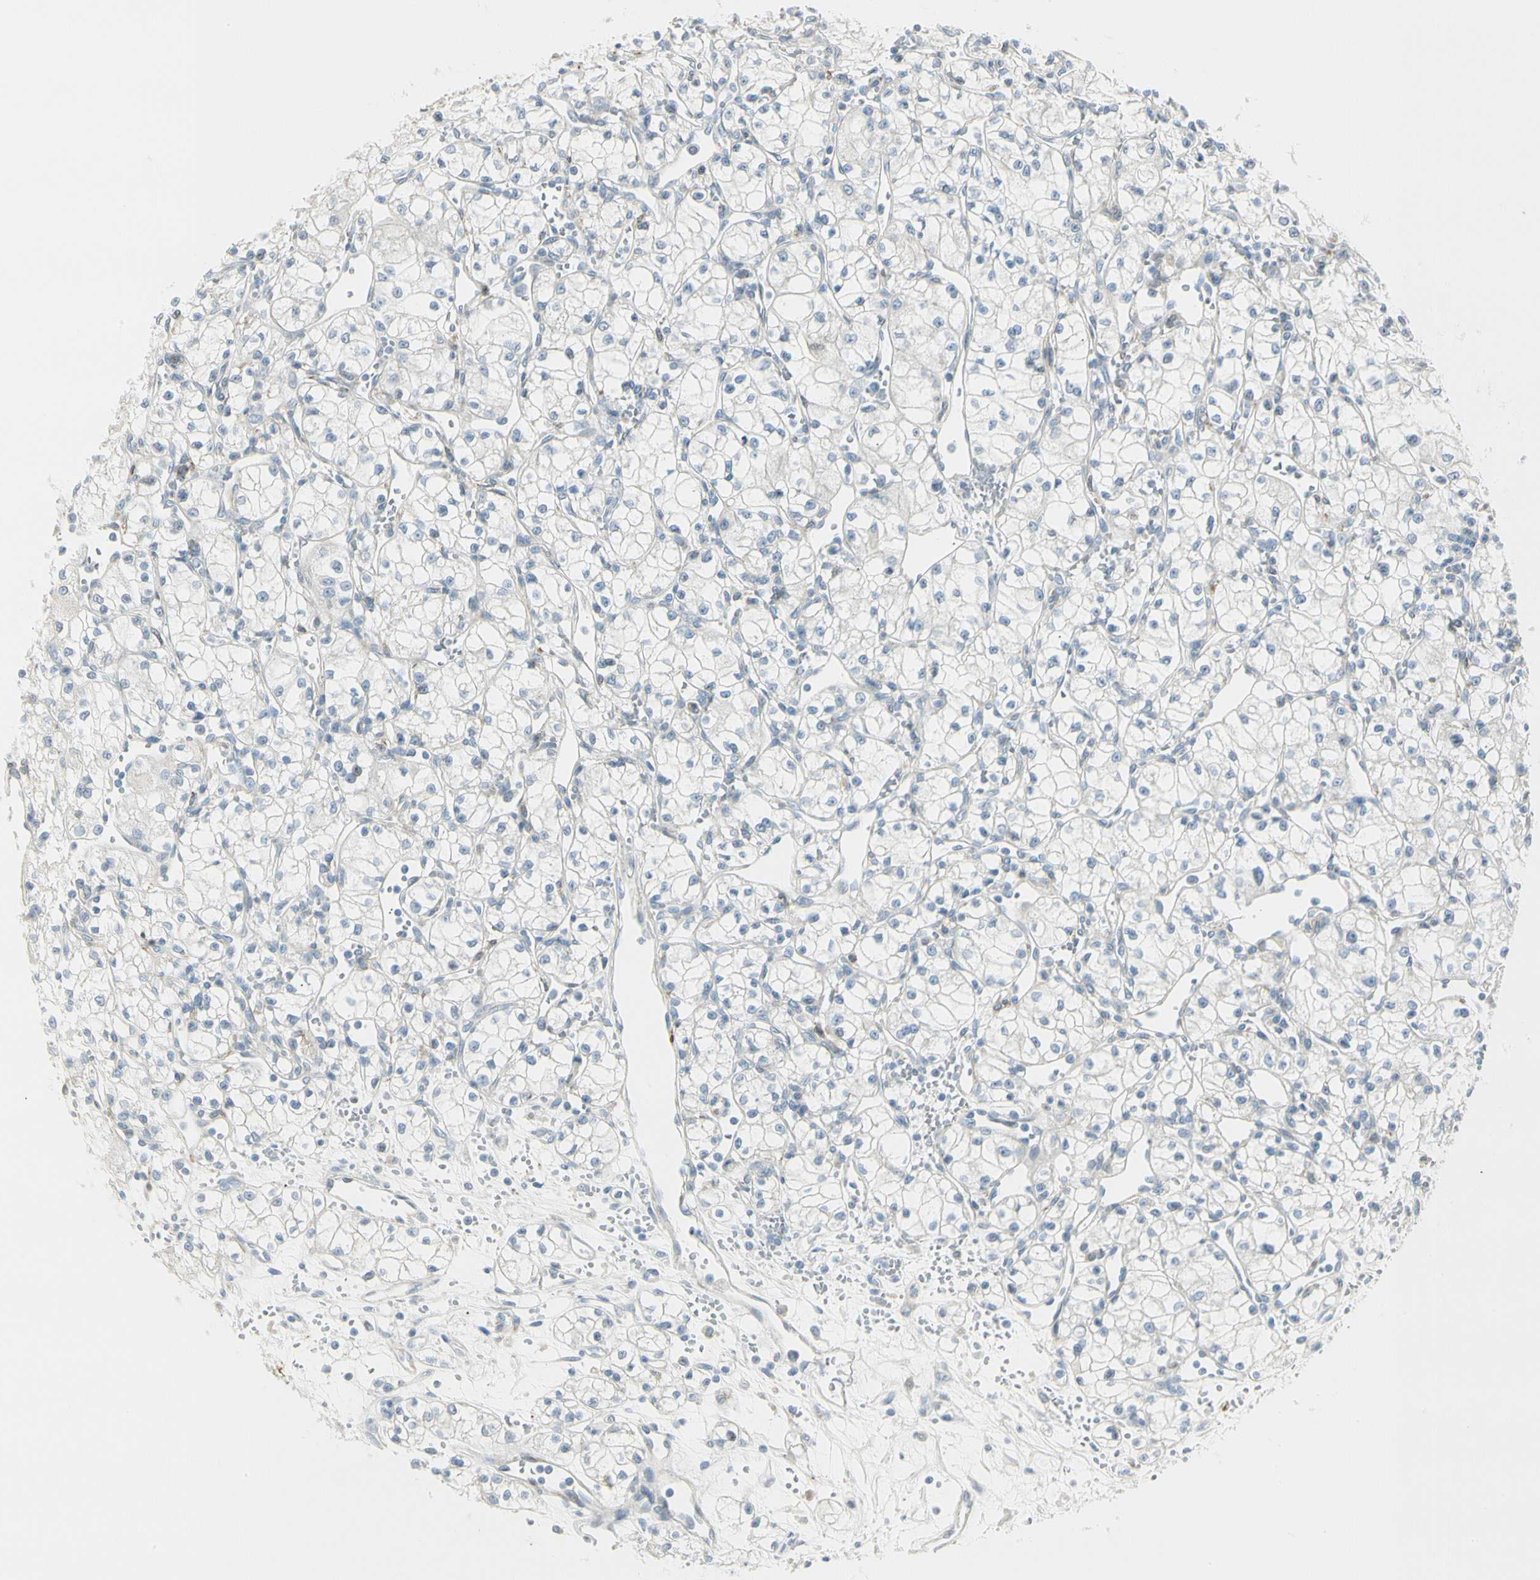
{"staining": {"intensity": "negative", "quantity": "none", "location": "none"}, "tissue": "renal cancer", "cell_type": "Tumor cells", "image_type": "cancer", "snomed": [{"axis": "morphology", "description": "Normal tissue, NOS"}, {"axis": "morphology", "description": "Adenocarcinoma, NOS"}, {"axis": "topography", "description": "Kidney"}], "caption": "Tumor cells show no significant protein expression in renal cancer.", "gene": "TNFSF11", "patient": {"sex": "male", "age": 59}}